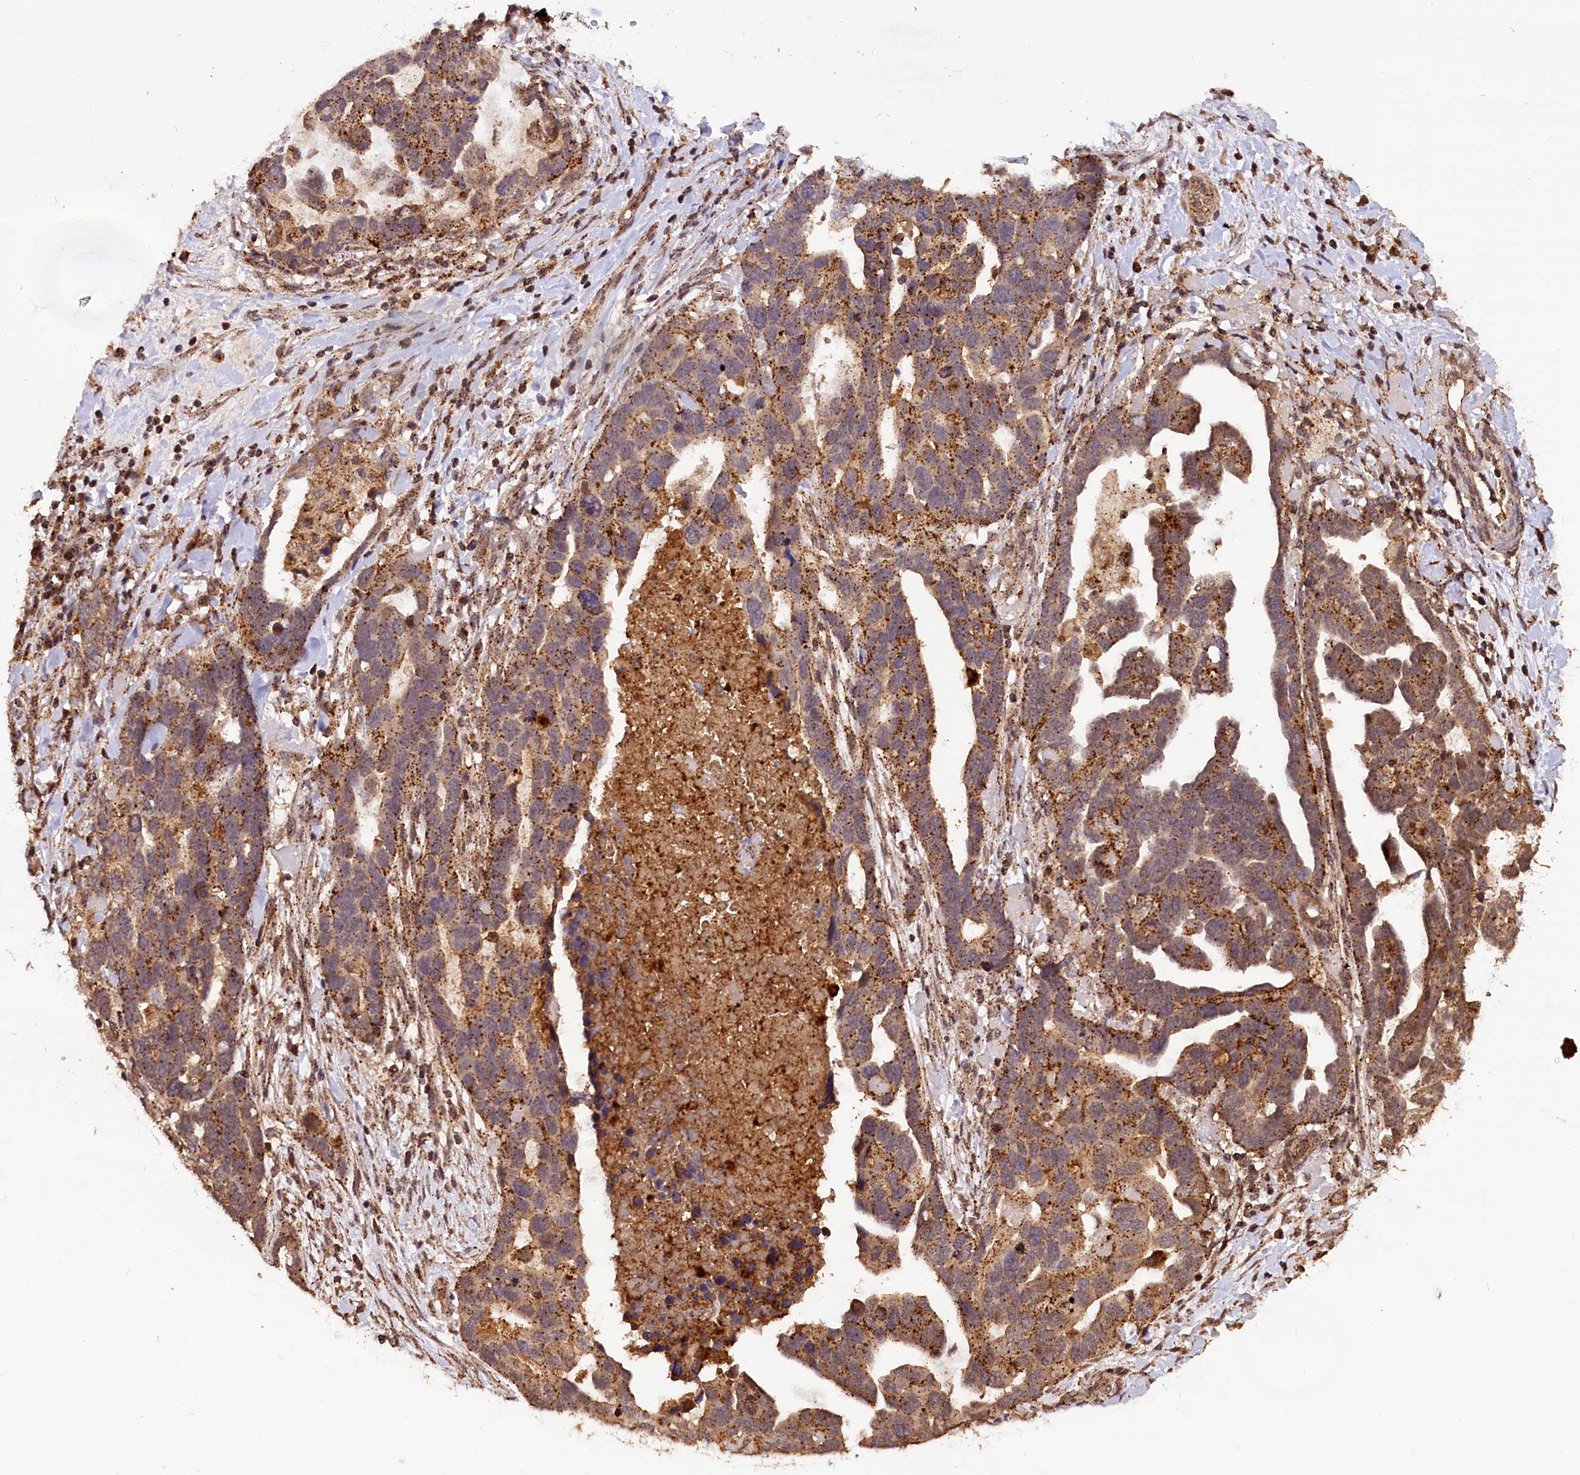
{"staining": {"intensity": "moderate", "quantity": ">75%", "location": "cytoplasmic/membranous"}, "tissue": "ovarian cancer", "cell_type": "Tumor cells", "image_type": "cancer", "snomed": [{"axis": "morphology", "description": "Cystadenocarcinoma, serous, NOS"}, {"axis": "topography", "description": "Ovary"}], "caption": "The immunohistochemical stain highlights moderate cytoplasmic/membranous staining in tumor cells of ovarian cancer tissue.", "gene": "IST1", "patient": {"sex": "female", "age": 54}}